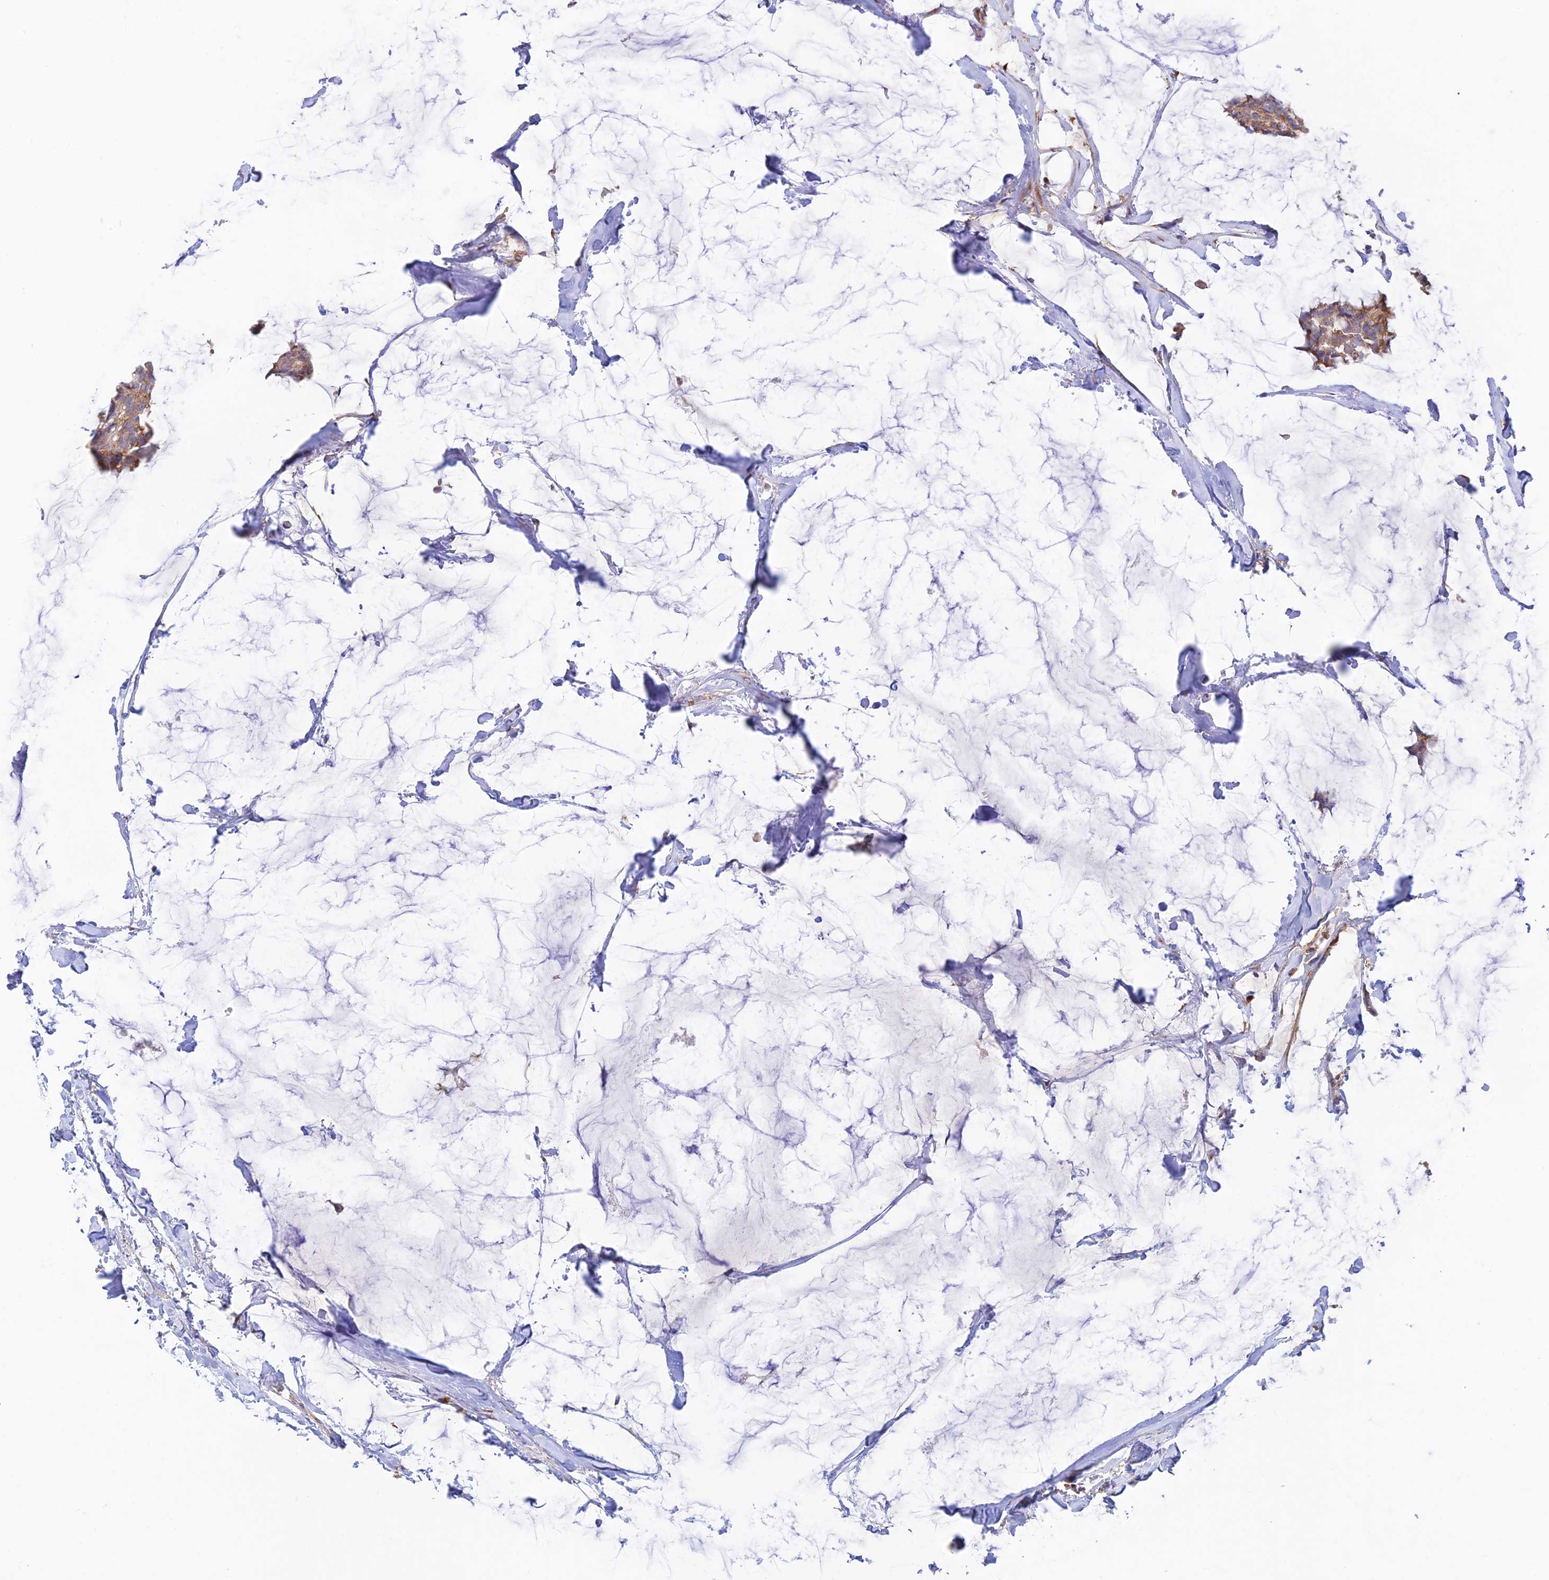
{"staining": {"intensity": "moderate", "quantity": ">75%", "location": "cytoplasmic/membranous"}, "tissue": "breast cancer", "cell_type": "Tumor cells", "image_type": "cancer", "snomed": [{"axis": "morphology", "description": "Duct carcinoma"}, {"axis": "topography", "description": "Breast"}], "caption": "This is a histology image of IHC staining of breast infiltrating ductal carcinoma, which shows moderate expression in the cytoplasmic/membranous of tumor cells.", "gene": "GOLGA3", "patient": {"sex": "female", "age": 93}}